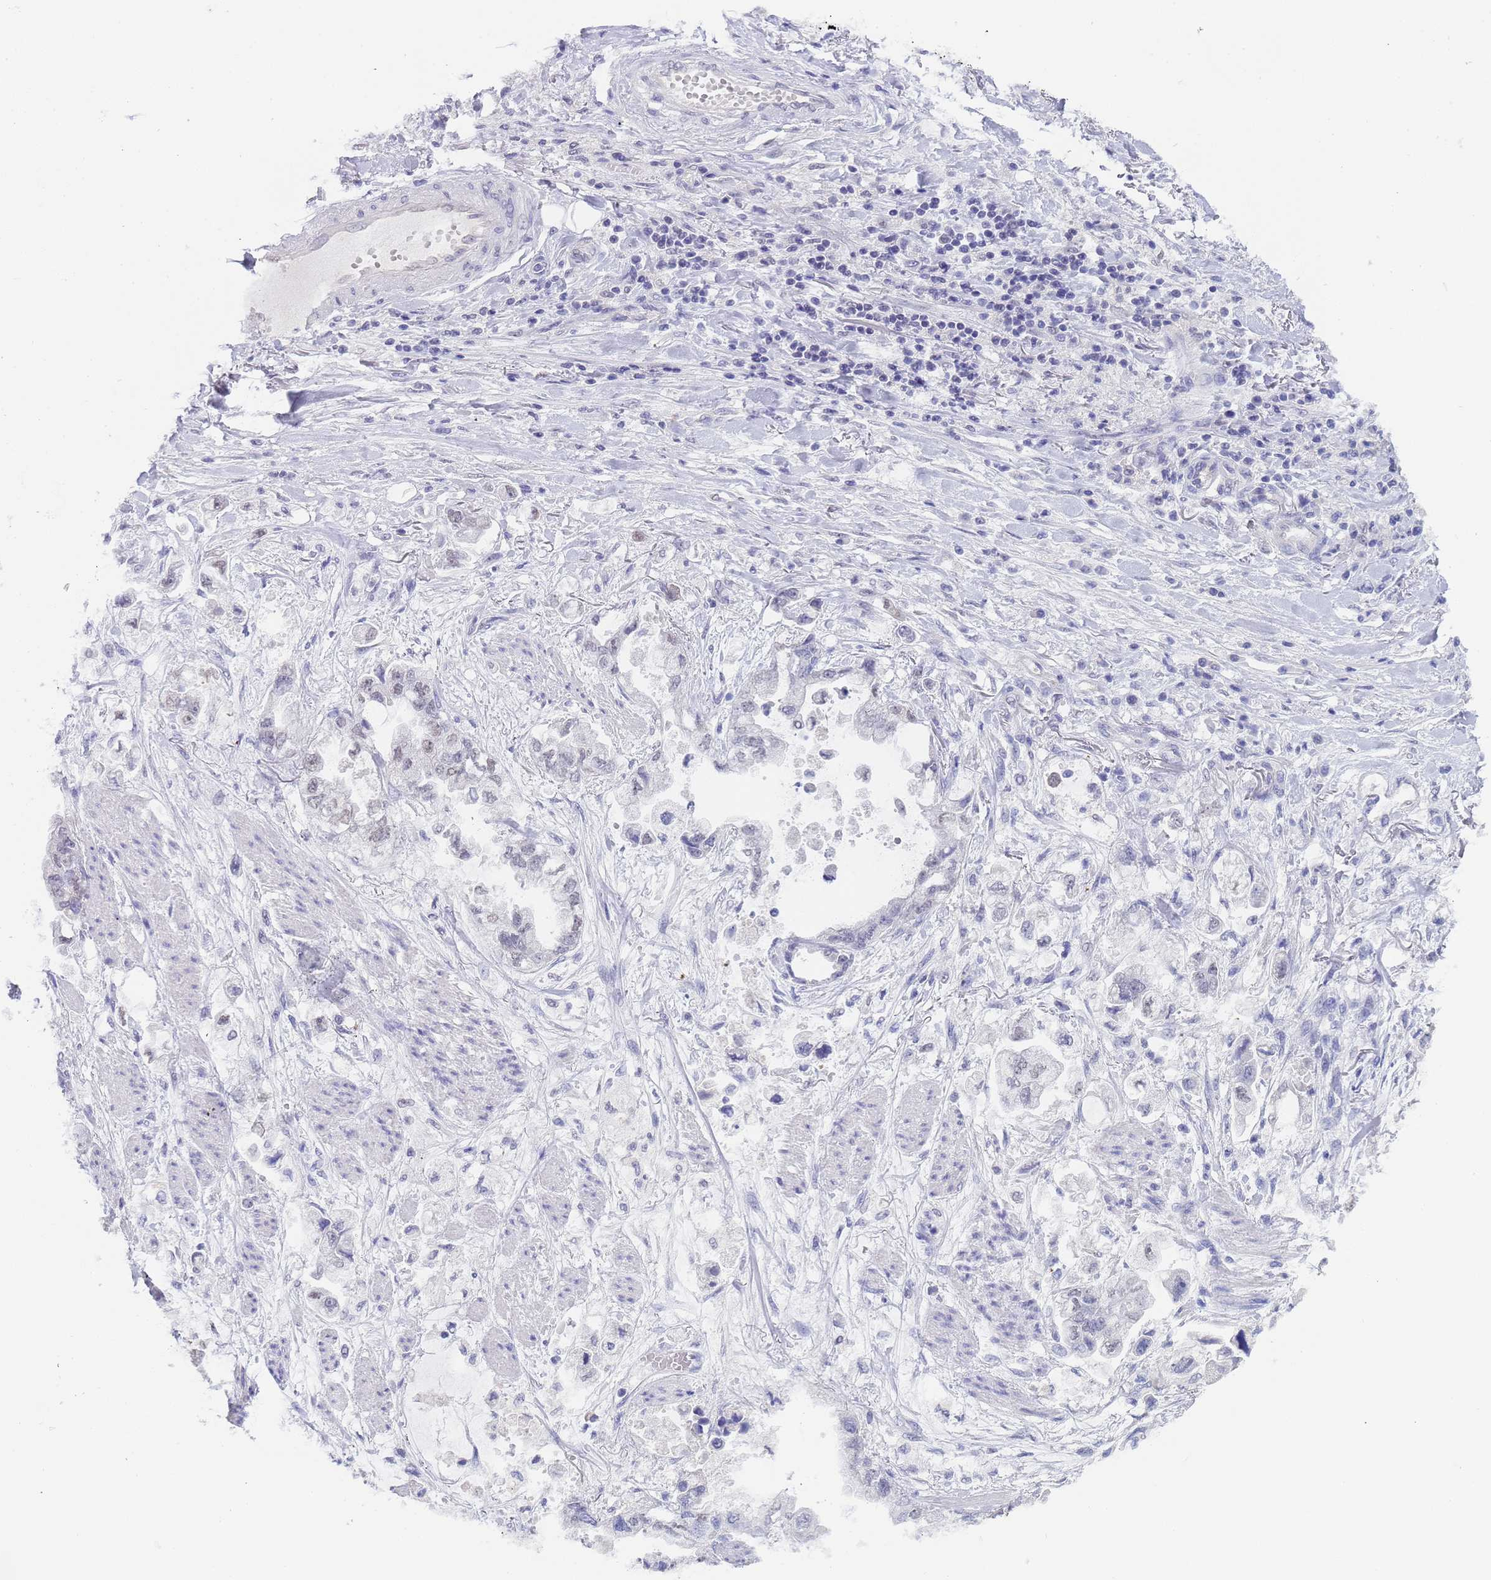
{"staining": {"intensity": "weak", "quantity": "<25%", "location": "nuclear"}, "tissue": "stomach cancer", "cell_type": "Tumor cells", "image_type": "cancer", "snomed": [{"axis": "morphology", "description": "Adenocarcinoma, NOS"}, {"axis": "topography", "description": "Stomach"}], "caption": "Adenocarcinoma (stomach) was stained to show a protein in brown. There is no significant positivity in tumor cells.", "gene": "CTRC", "patient": {"sex": "male", "age": 62}}